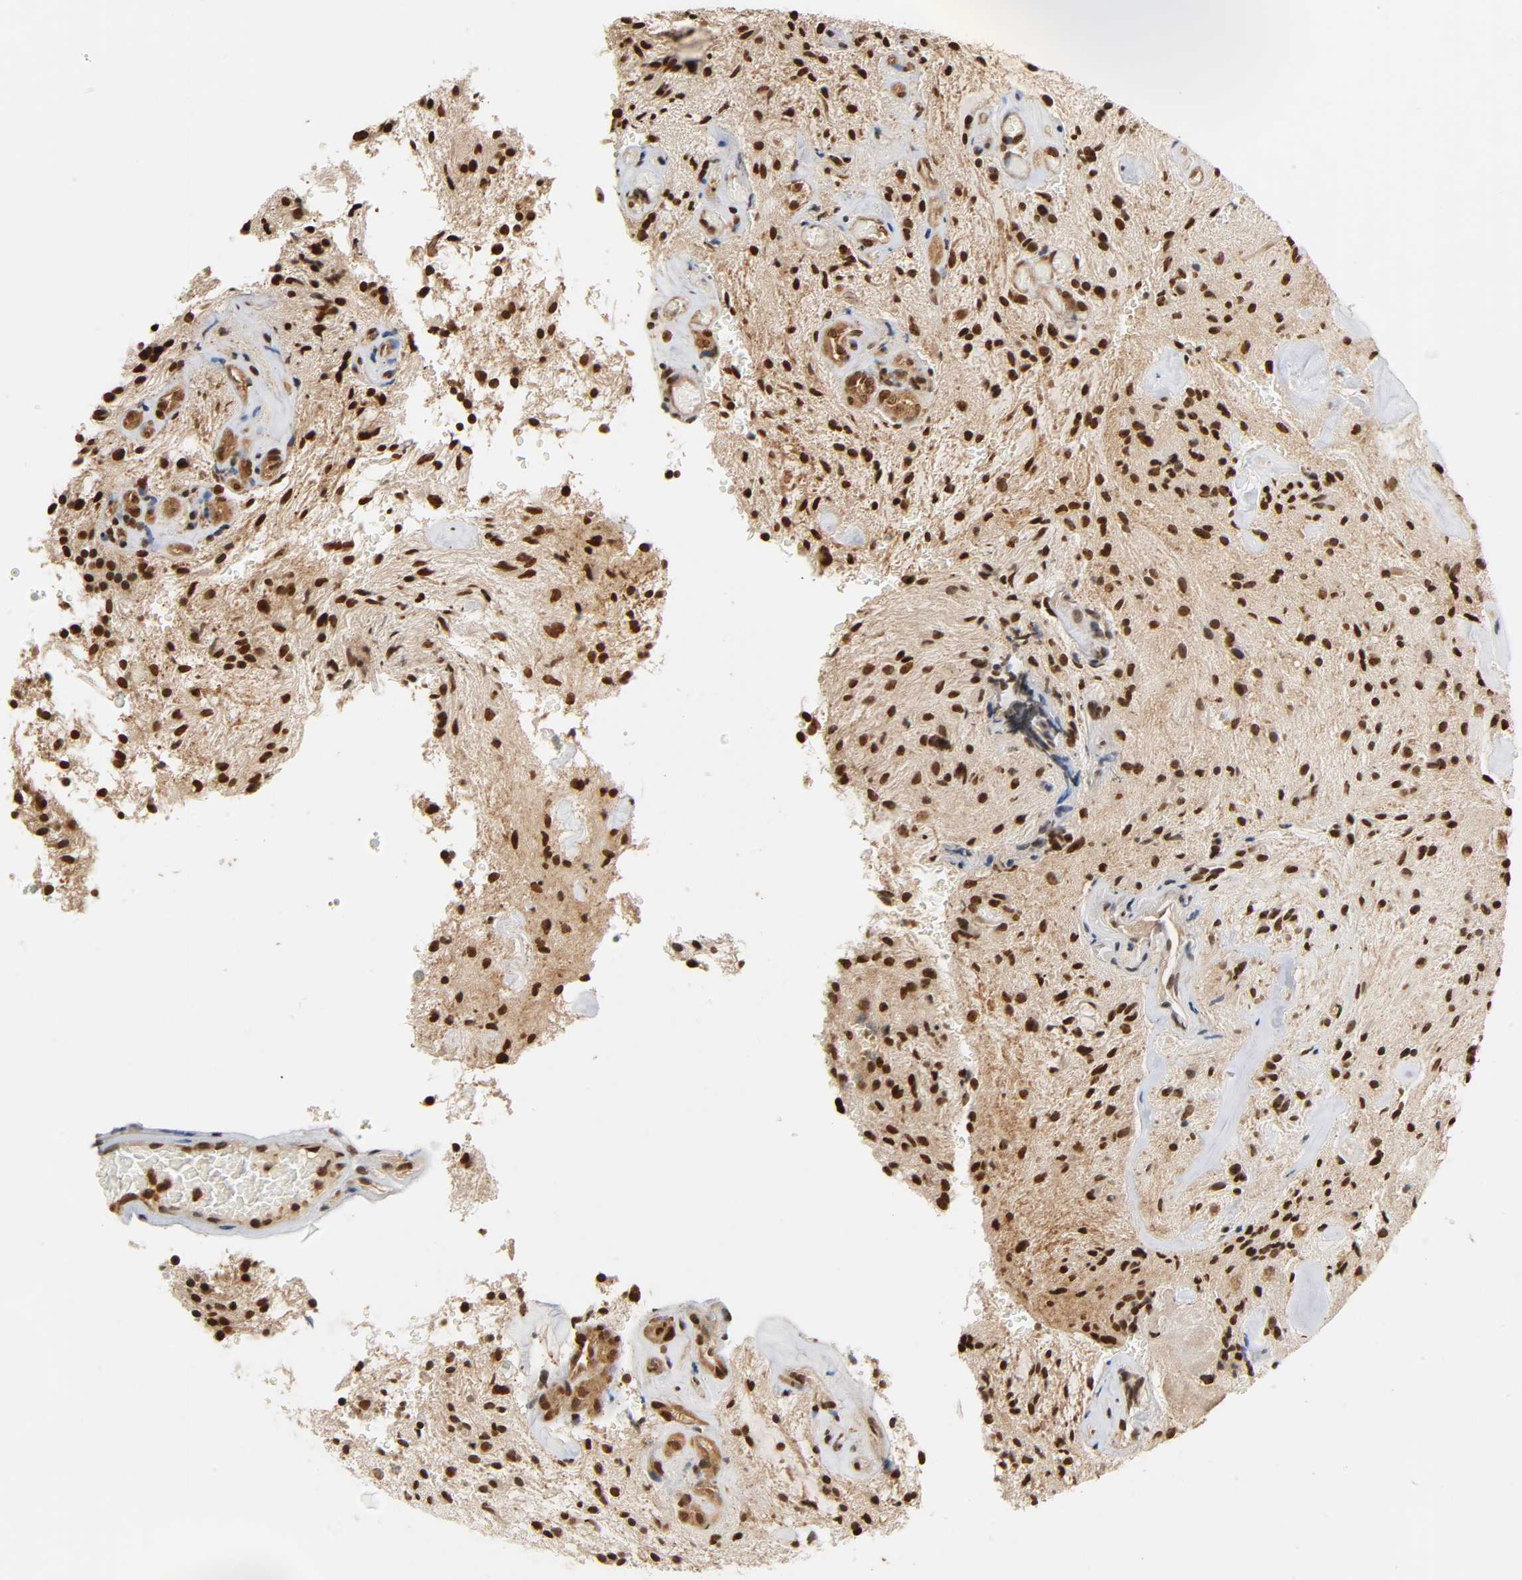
{"staining": {"intensity": "strong", "quantity": ">75%", "location": "nuclear"}, "tissue": "glioma", "cell_type": "Tumor cells", "image_type": "cancer", "snomed": [{"axis": "morphology", "description": "Glioma, malignant, NOS"}, {"axis": "topography", "description": "Cerebellum"}], "caption": "The histopathology image reveals staining of glioma, revealing strong nuclear protein expression (brown color) within tumor cells.", "gene": "UBC", "patient": {"sex": "female", "age": 10}}